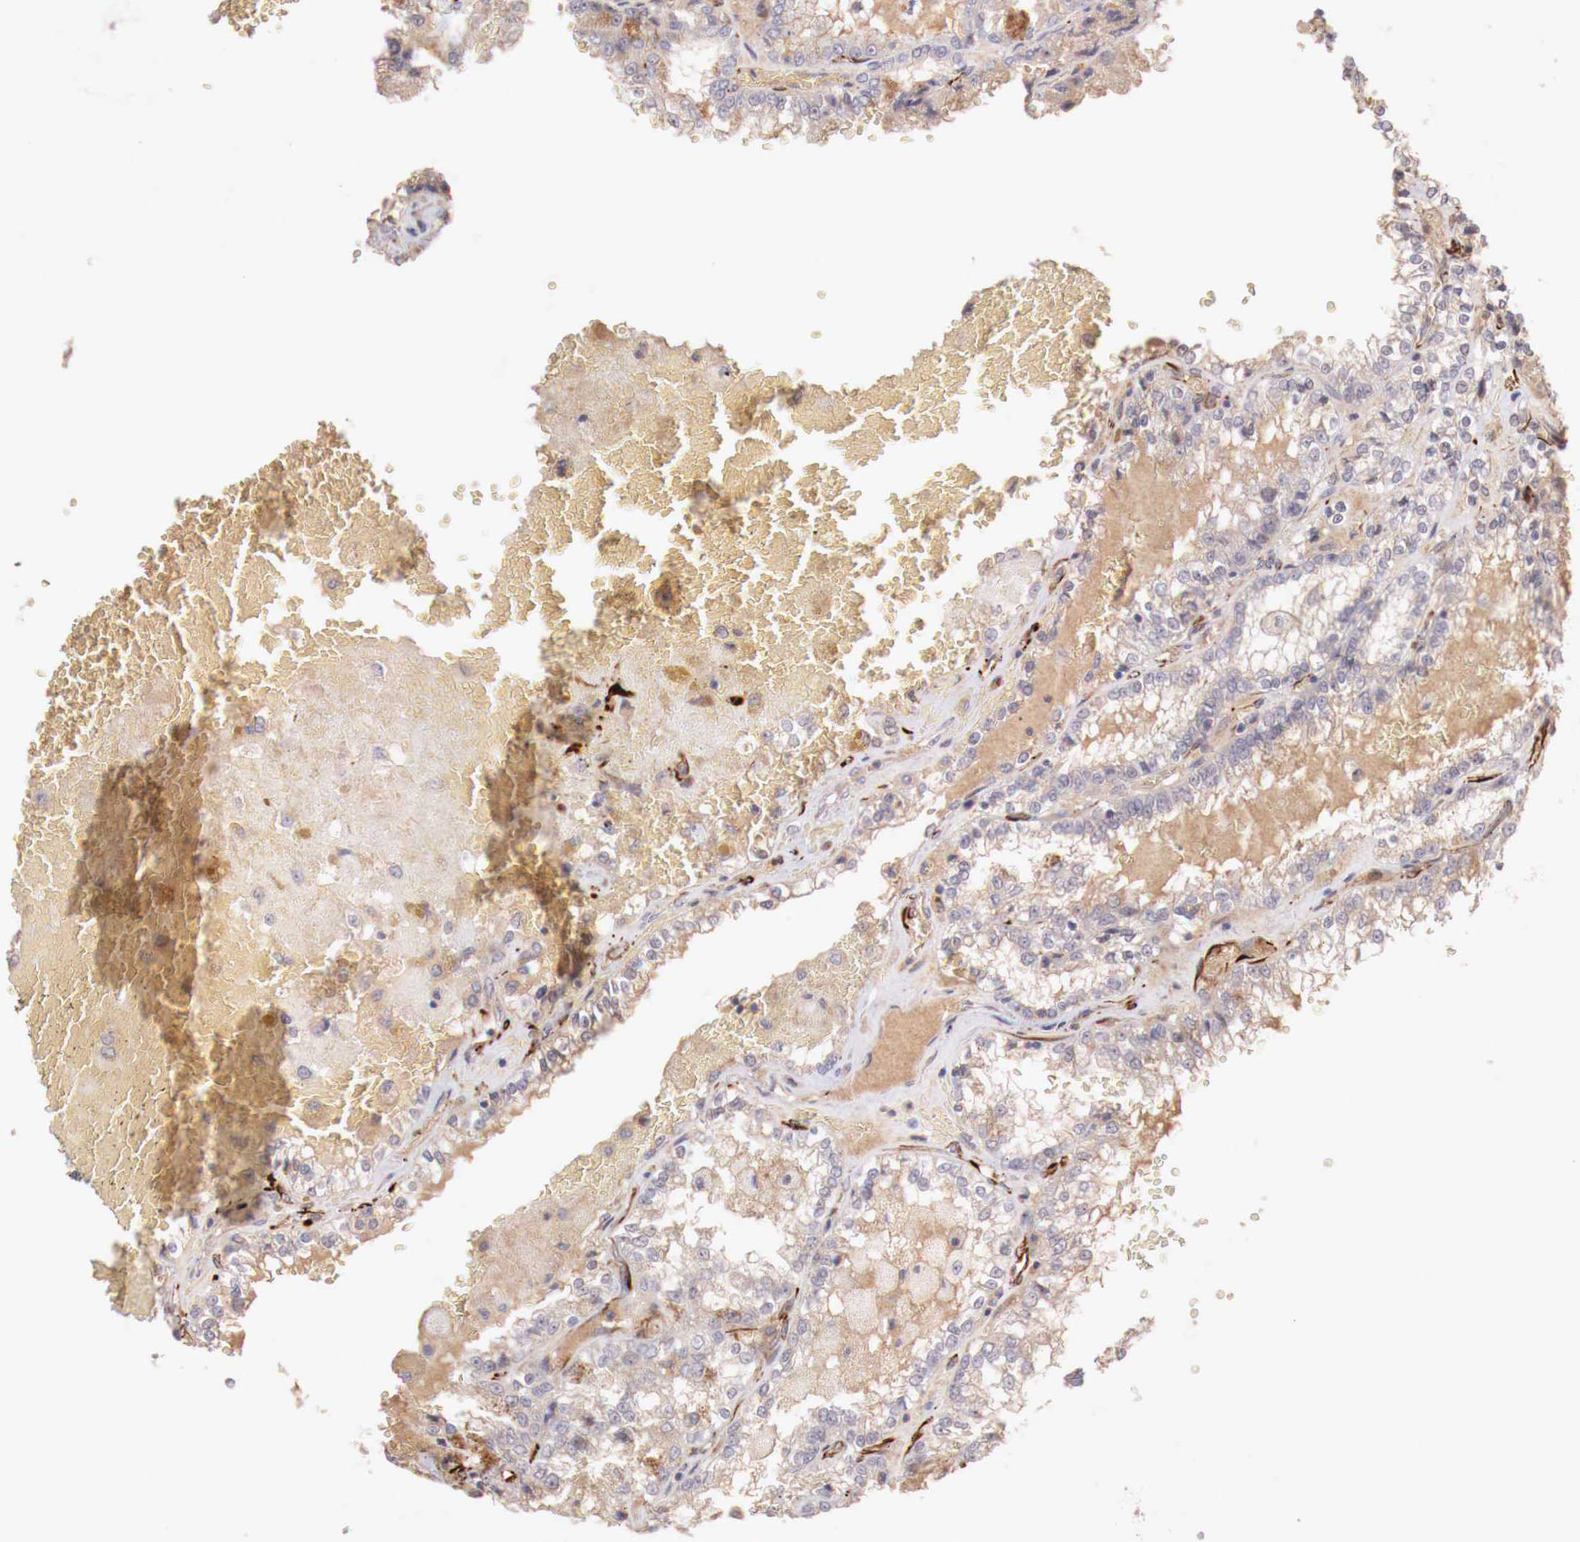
{"staining": {"intensity": "weak", "quantity": "25%-75%", "location": "cytoplasmic/membranous"}, "tissue": "renal cancer", "cell_type": "Tumor cells", "image_type": "cancer", "snomed": [{"axis": "morphology", "description": "Adenocarcinoma, NOS"}, {"axis": "topography", "description": "Kidney"}], "caption": "The histopathology image demonstrates staining of adenocarcinoma (renal), revealing weak cytoplasmic/membranous protein staining (brown color) within tumor cells.", "gene": "WT1", "patient": {"sex": "female", "age": 56}}